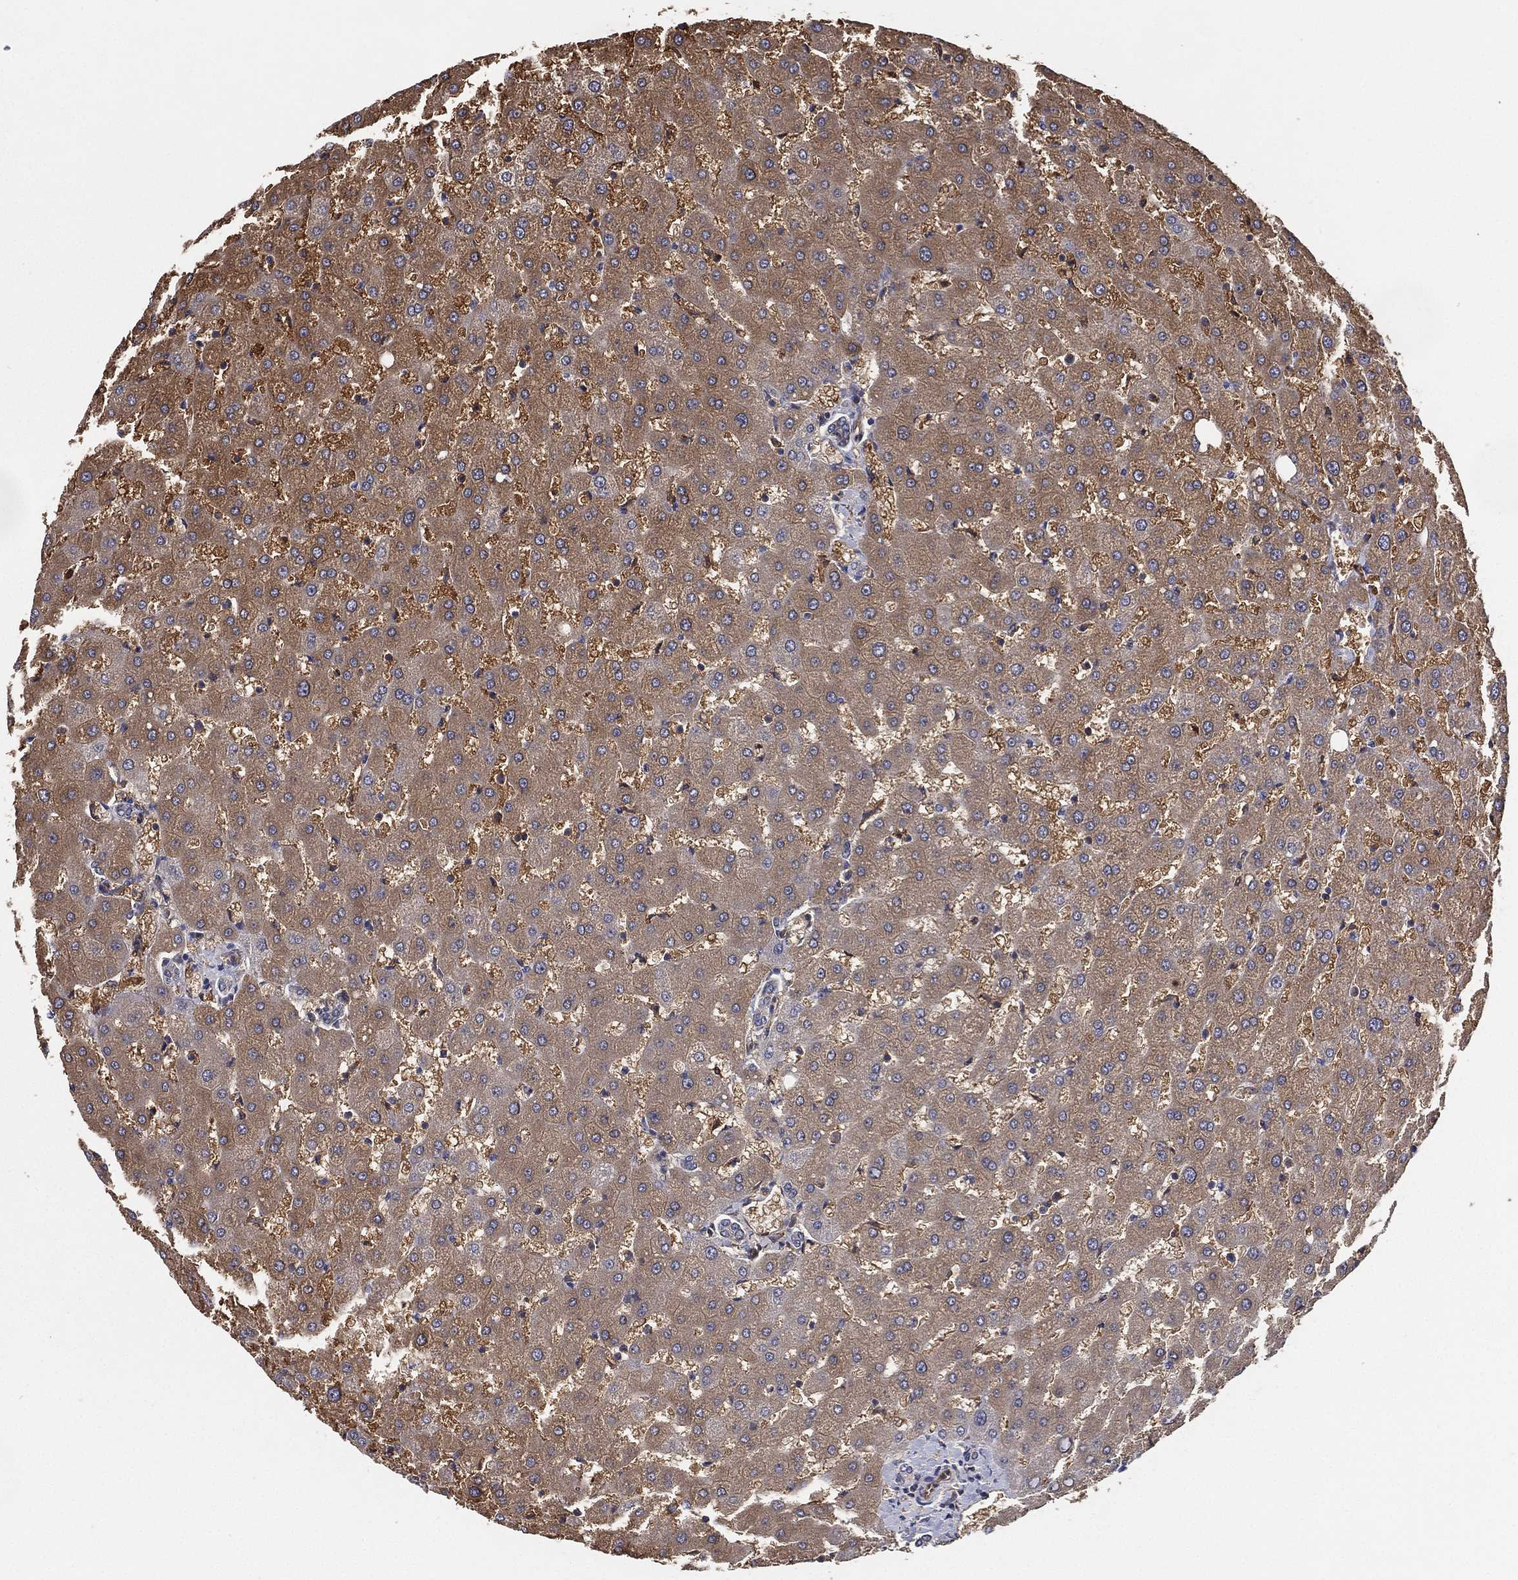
{"staining": {"intensity": "negative", "quantity": "none", "location": "none"}, "tissue": "liver", "cell_type": "Cholangiocytes", "image_type": "normal", "snomed": [{"axis": "morphology", "description": "Normal tissue, NOS"}, {"axis": "topography", "description": "Liver"}], "caption": "An immunohistochemistry histopathology image of benign liver is shown. There is no staining in cholangiocytes of liver.", "gene": "PSMG4", "patient": {"sex": "female", "age": 50}}